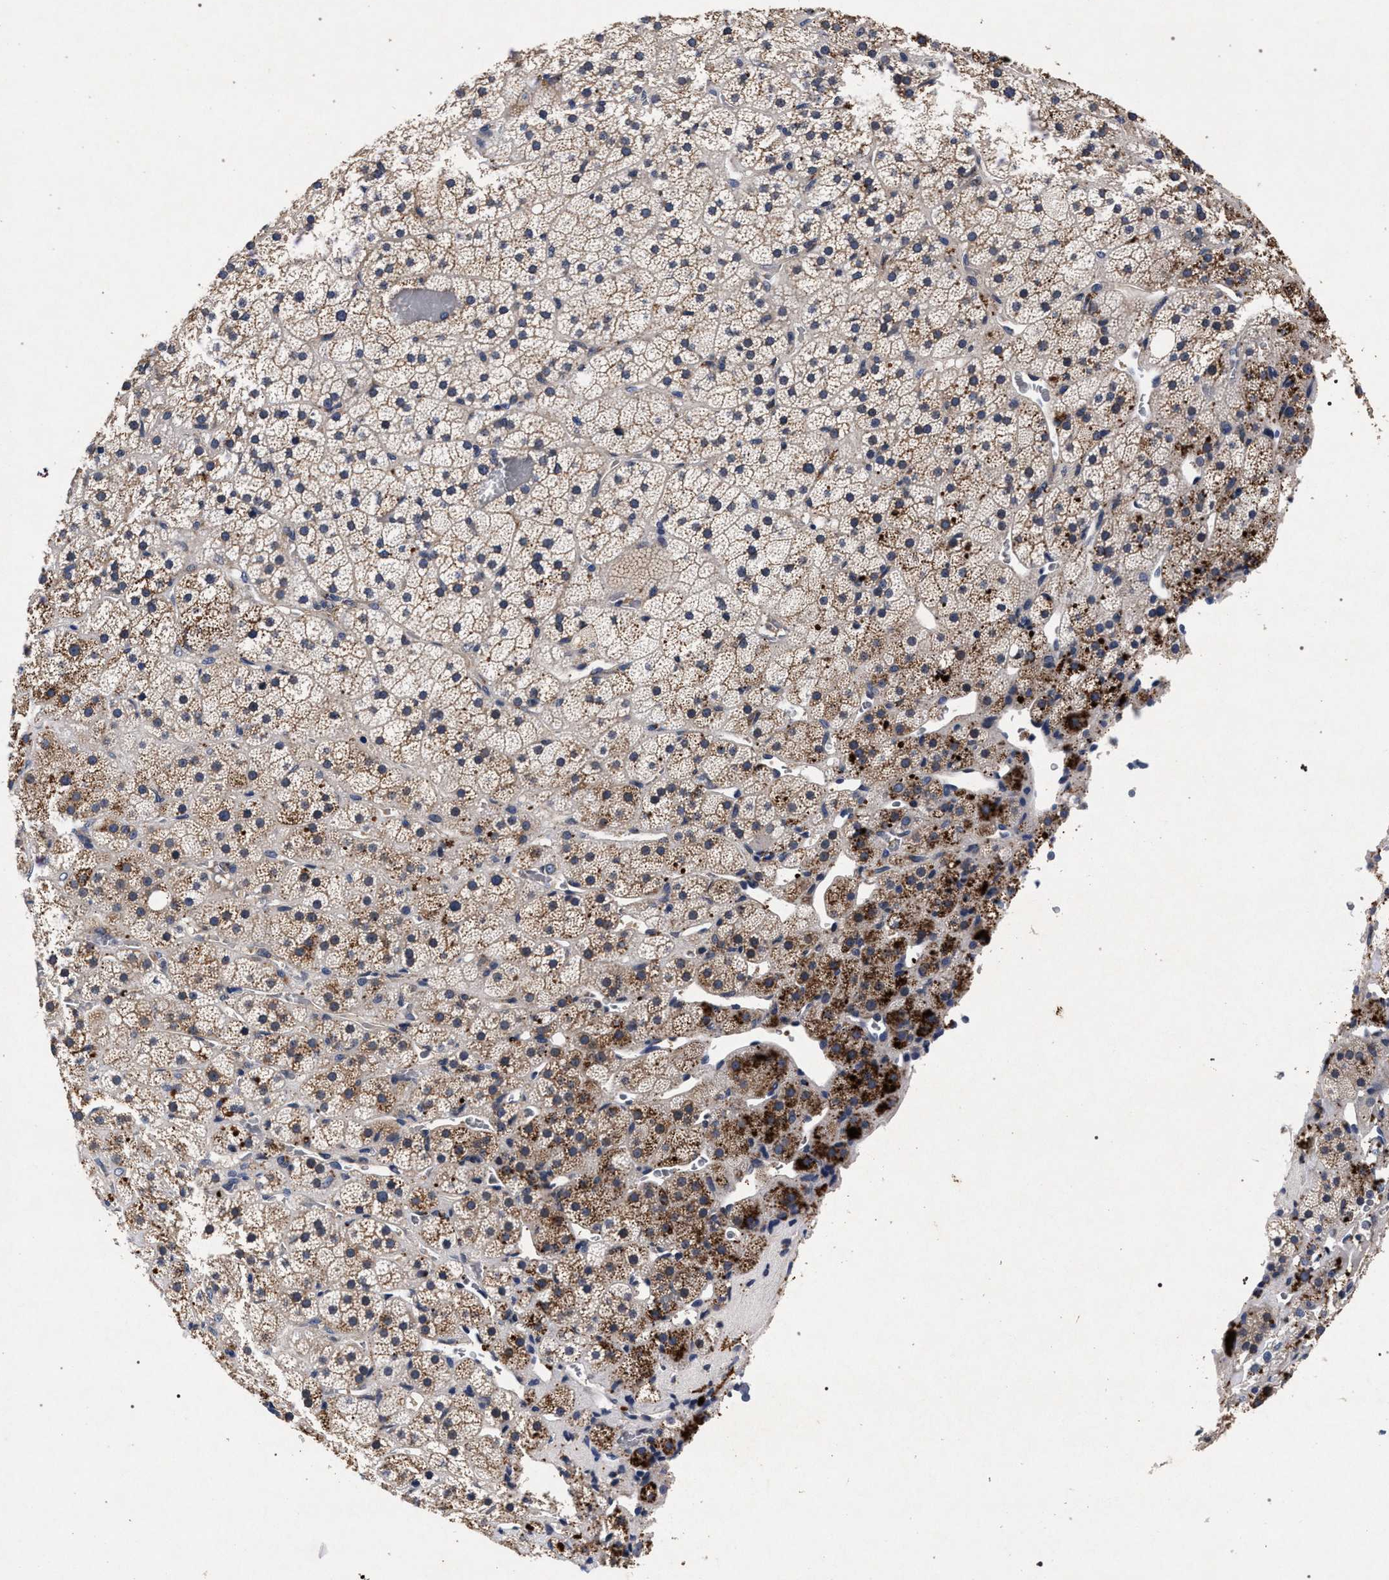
{"staining": {"intensity": "moderate", "quantity": ">75%", "location": "cytoplasmic/membranous"}, "tissue": "adrenal gland", "cell_type": "Glandular cells", "image_type": "normal", "snomed": [{"axis": "morphology", "description": "Normal tissue, NOS"}, {"axis": "topography", "description": "Adrenal gland"}], "caption": "A micrograph of human adrenal gland stained for a protein exhibits moderate cytoplasmic/membranous brown staining in glandular cells. (DAB (3,3'-diaminobenzidine) IHC, brown staining for protein, blue staining for nuclei).", "gene": "NEK7", "patient": {"sex": "male", "age": 57}}